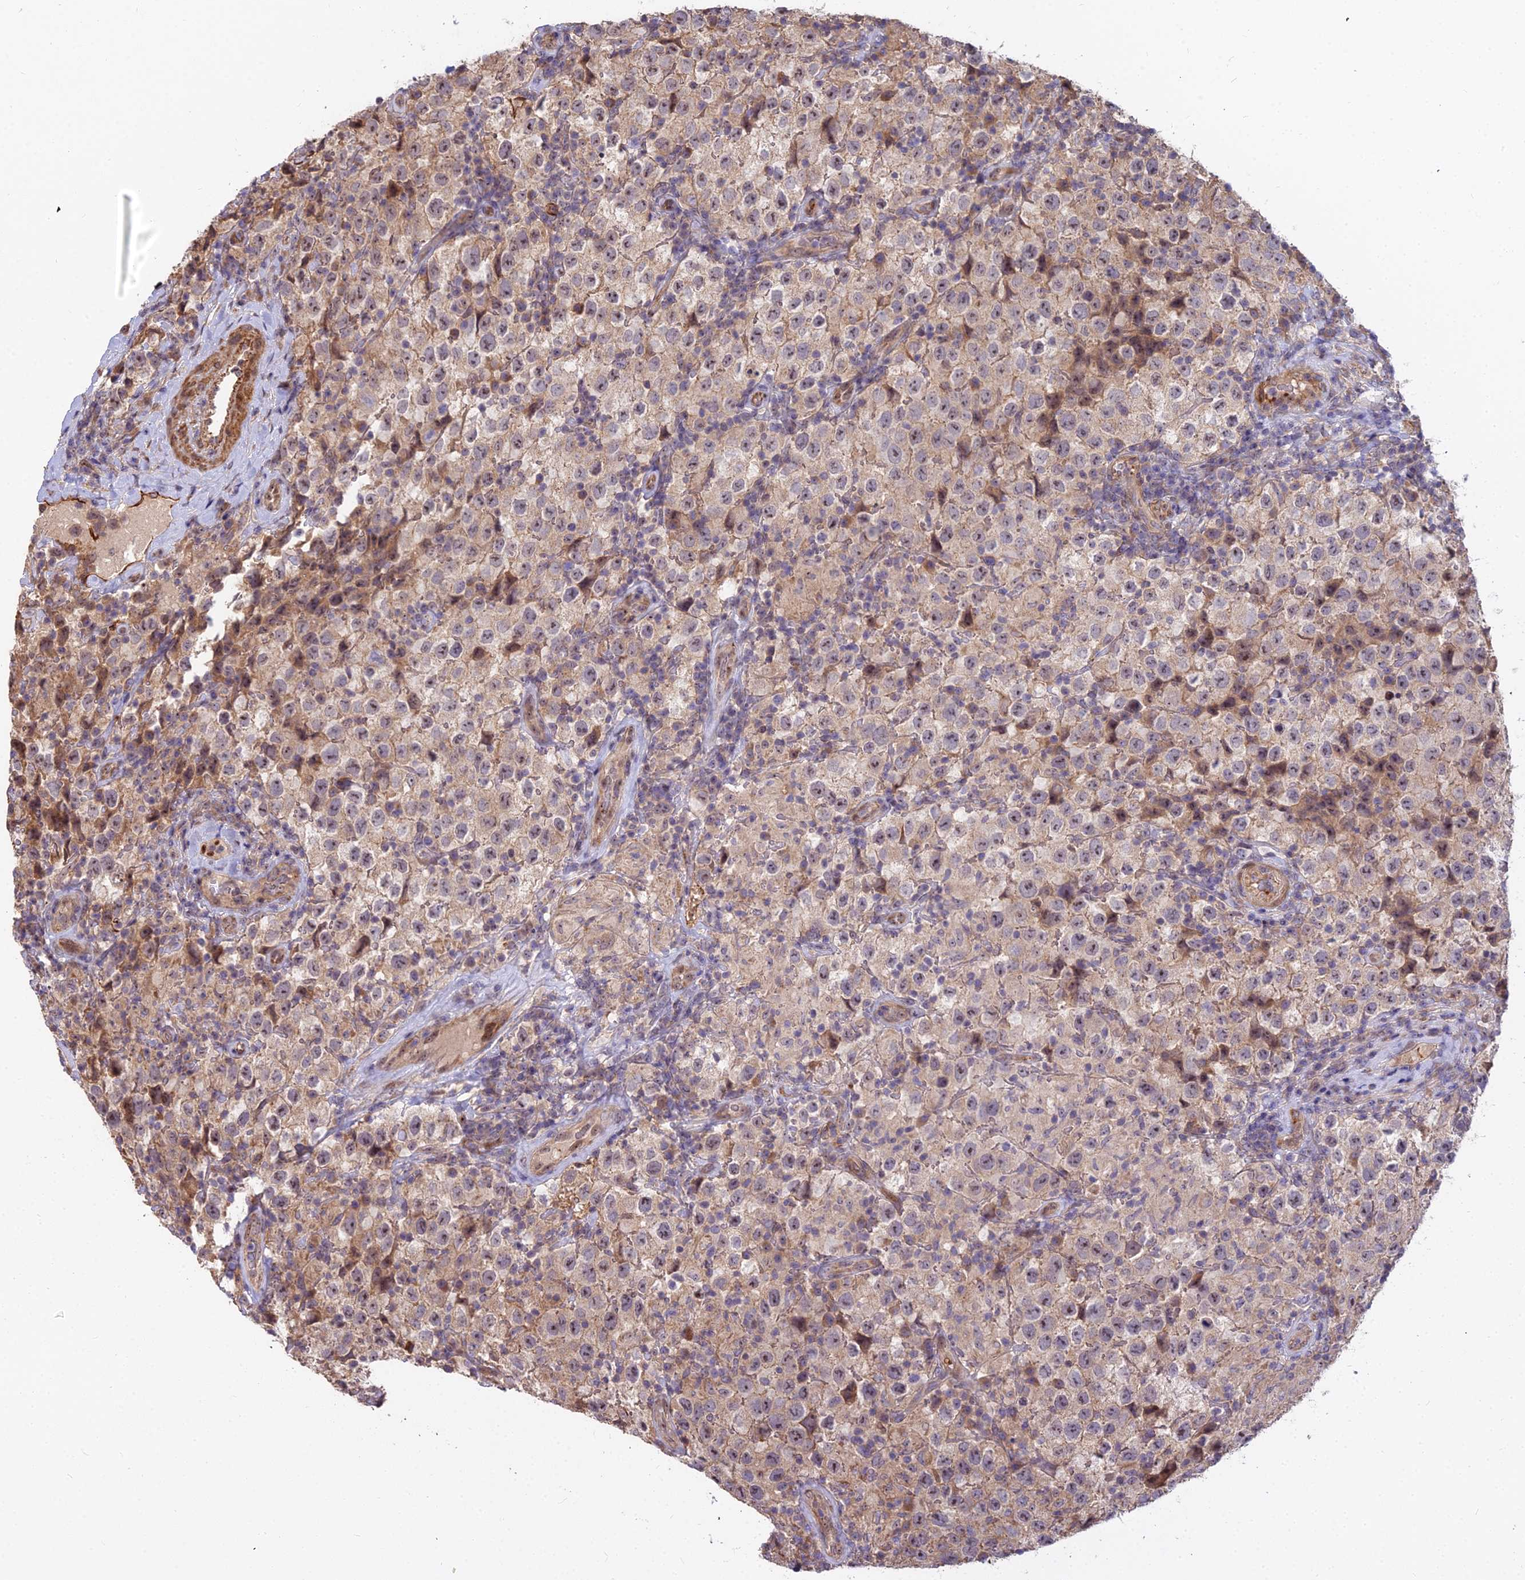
{"staining": {"intensity": "moderate", "quantity": "25%-75%", "location": "cytoplasmic/membranous,nuclear"}, "tissue": "testis cancer", "cell_type": "Tumor cells", "image_type": "cancer", "snomed": [{"axis": "morphology", "description": "Seminoma, NOS"}, {"axis": "morphology", "description": "Carcinoma, Embryonal, NOS"}, {"axis": "topography", "description": "Testis"}], "caption": "Moderate cytoplasmic/membranous and nuclear staining is seen in approximately 25%-75% of tumor cells in testis embryonal carcinoma.", "gene": "TCEA3", "patient": {"sex": "male", "age": 41}}